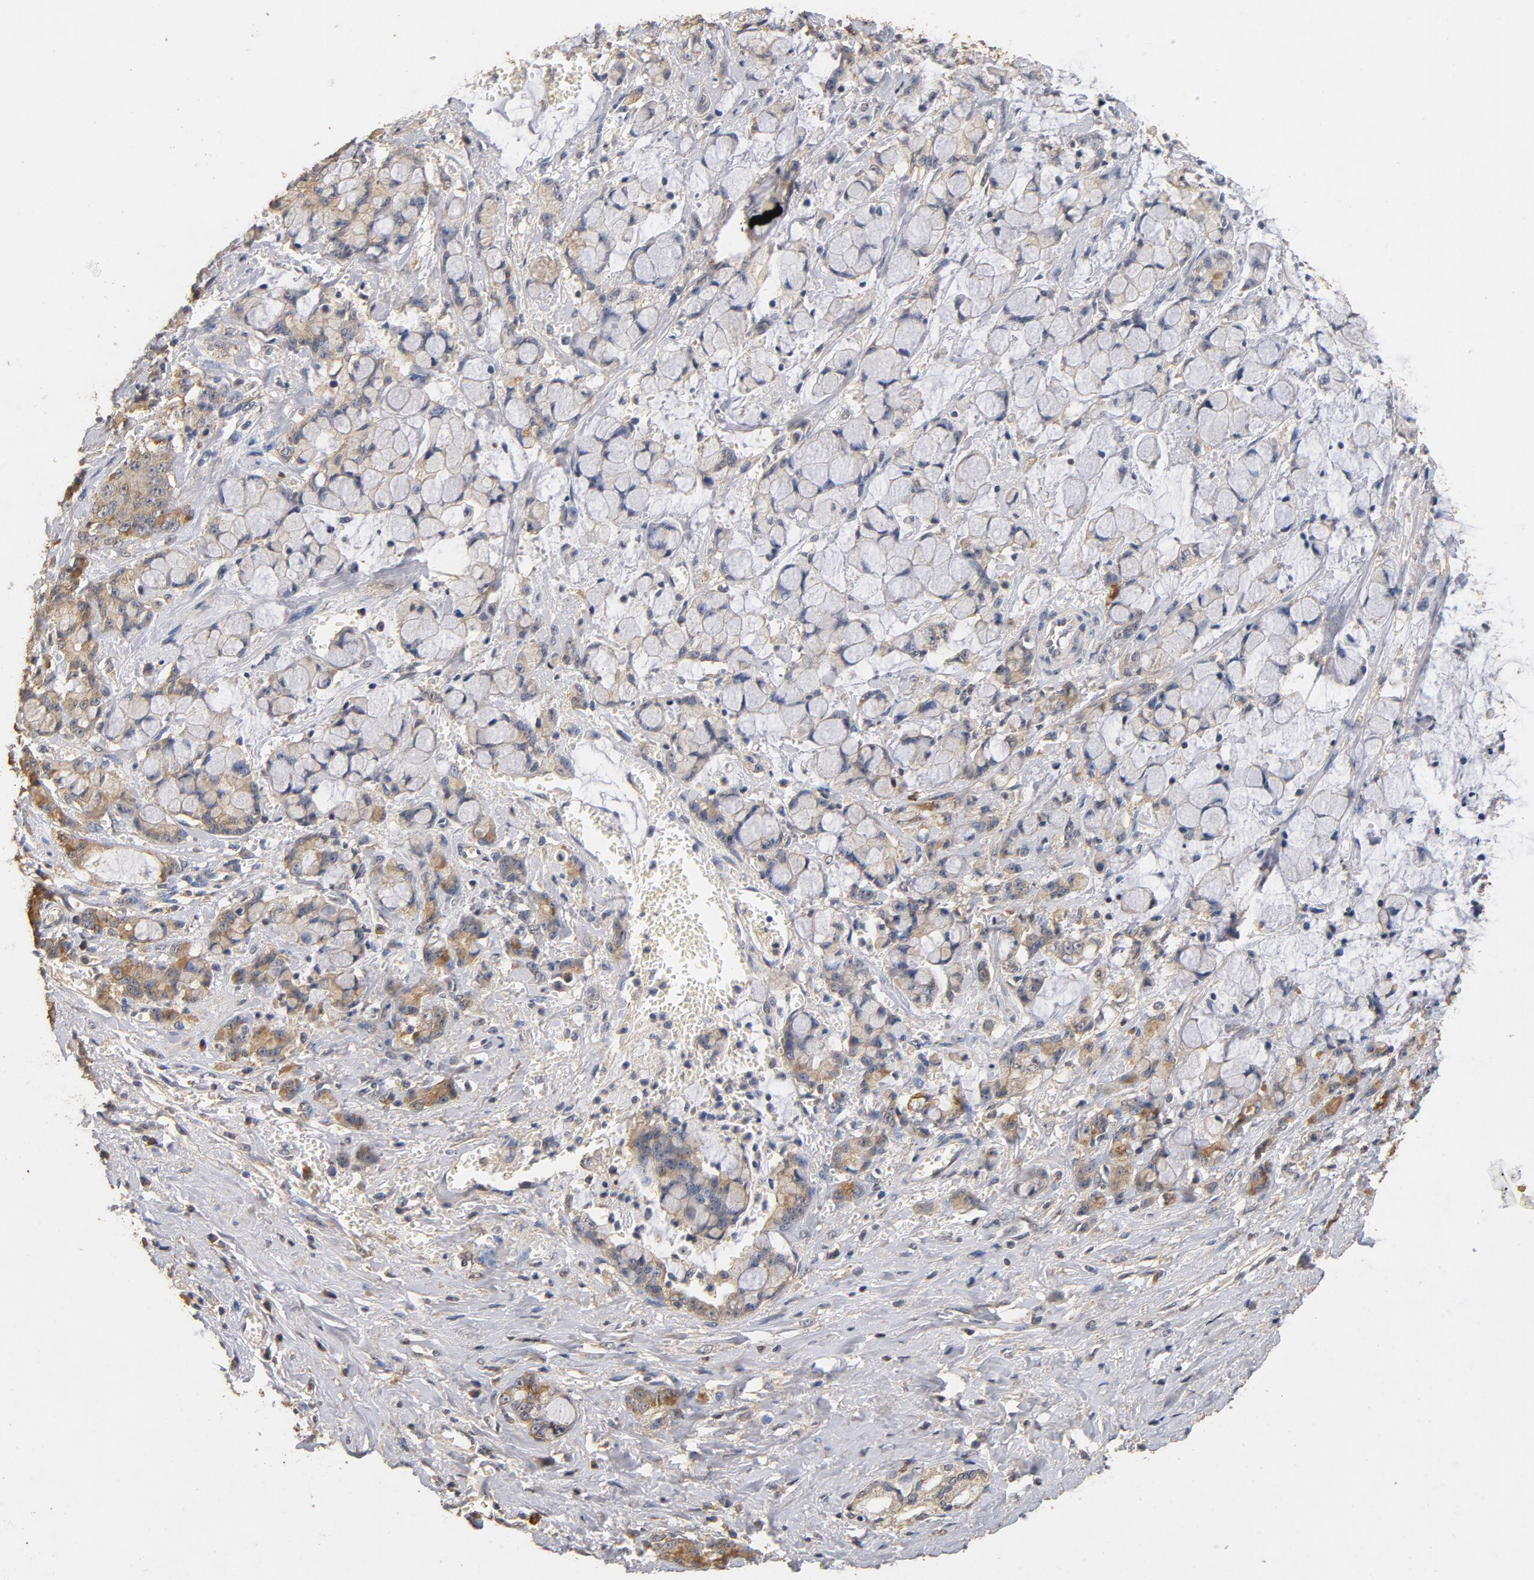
{"staining": {"intensity": "moderate", "quantity": ">75%", "location": "cytoplasmic/membranous"}, "tissue": "pancreatic cancer", "cell_type": "Tumor cells", "image_type": "cancer", "snomed": [{"axis": "morphology", "description": "Adenocarcinoma, NOS"}, {"axis": "topography", "description": "Pancreas"}], "caption": "This photomicrograph reveals pancreatic adenocarcinoma stained with immunohistochemistry to label a protein in brown. The cytoplasmic/membranous of tumor cells show moderate positivity for the protein. Nuclei are counter-stained blue.", "gene": "DDX6", "patient": {"sex": "female", "age": 73}}